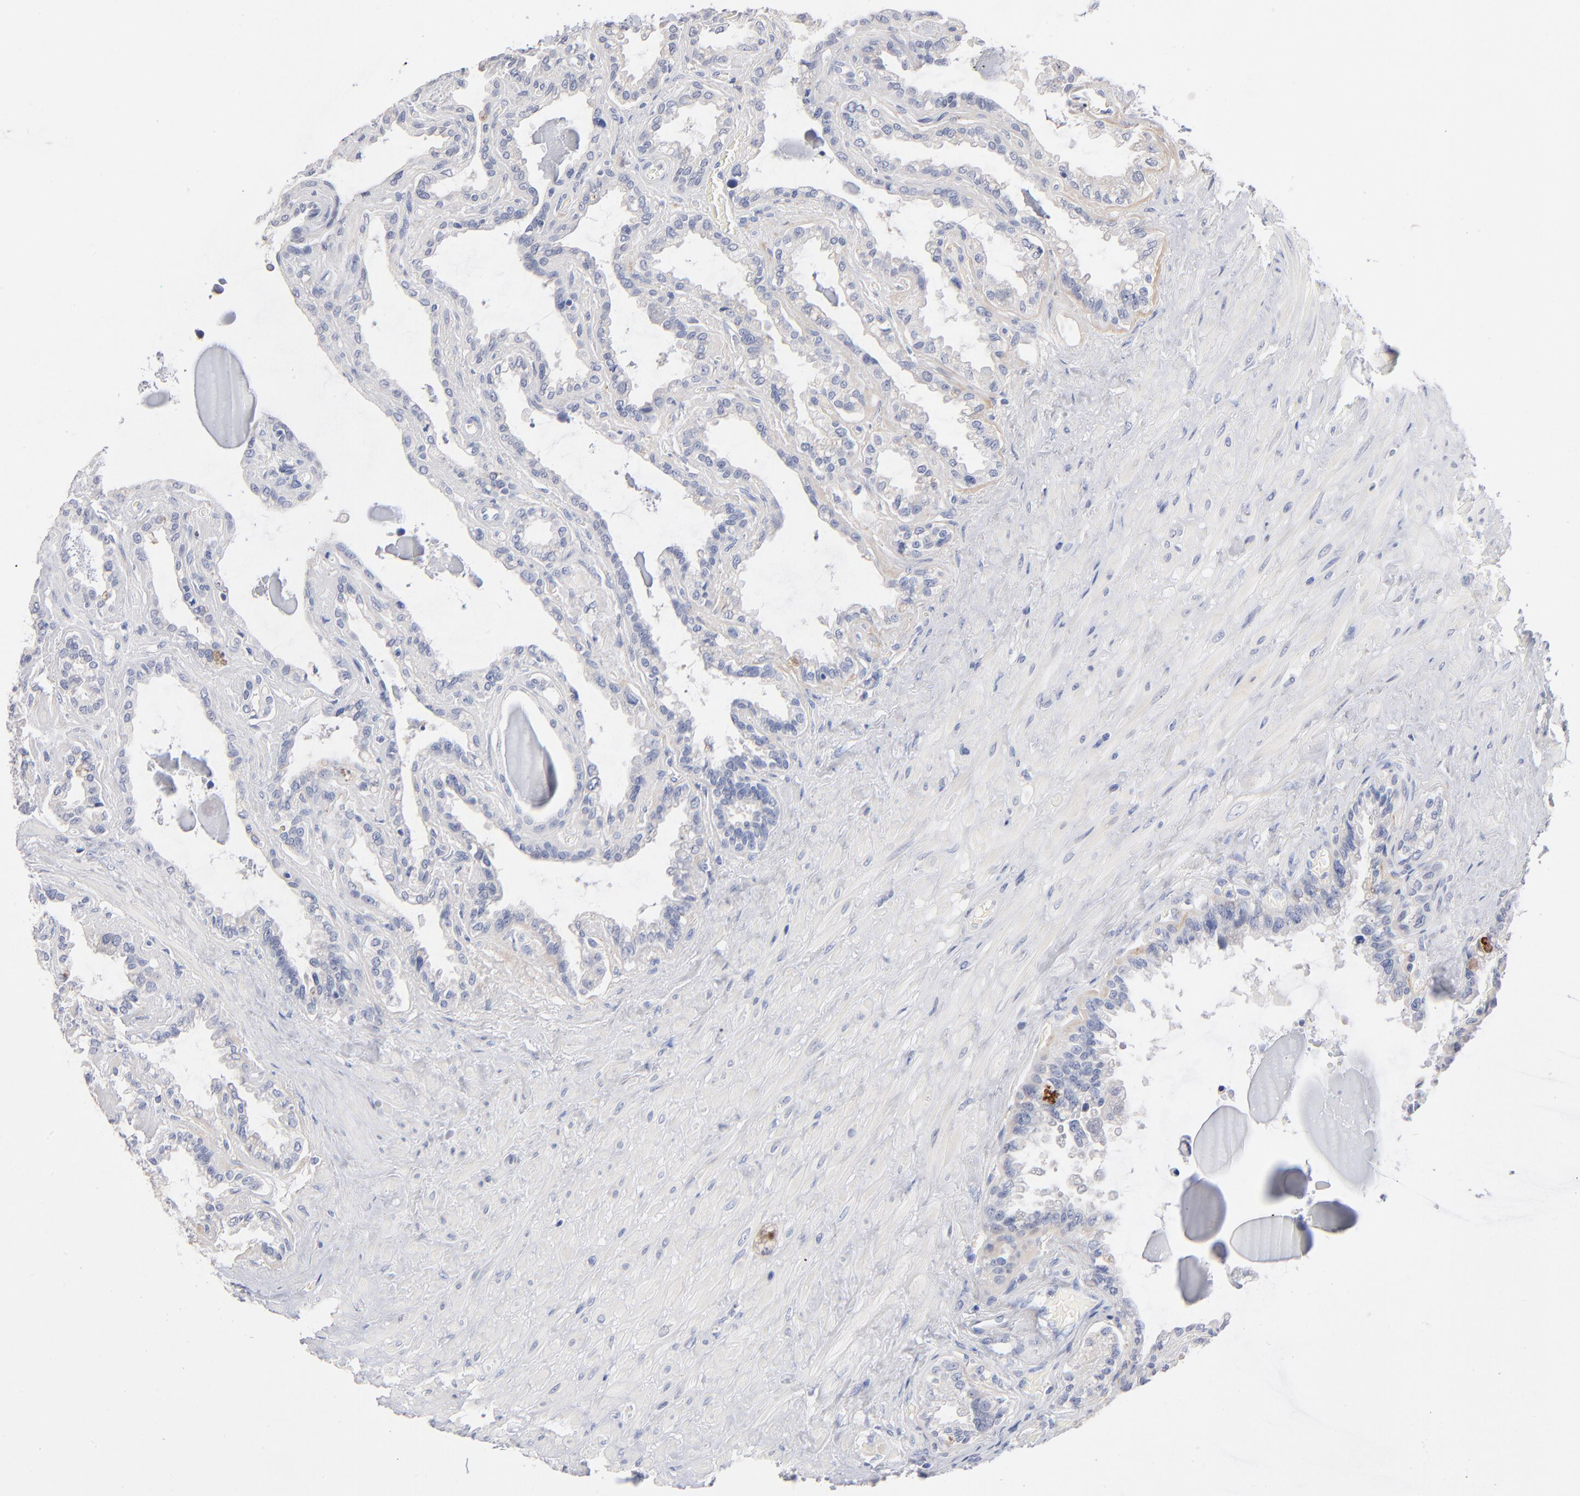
{"staining": {"intensity": "negative", "quantity": "none", "location": "none"}, "tissue": "seminal vesicle", "cell_type": "Glandular cells", "image_type": "normal", "snomed": [{"axis": "morphology", "description": "Normal tissue, NOS"}, {"axis": "morphology", "description": "Inflammation, NOS"}, {"axis": "topography", "description": "Urinary bladder"}, {"axis": "topography", "description": "Prostate"}, {"axis": "topography", "description": "Seminal veicle"}], "caption": "IHC micrograph of unremarkable seminal vesicle: seminal vesicle stained with DAB (3,3'-diaminobenzidine) reveals no significant protein positivity in glandular cells.", "gene": "F12", "patient": {"sex": "male", "age": 82}}